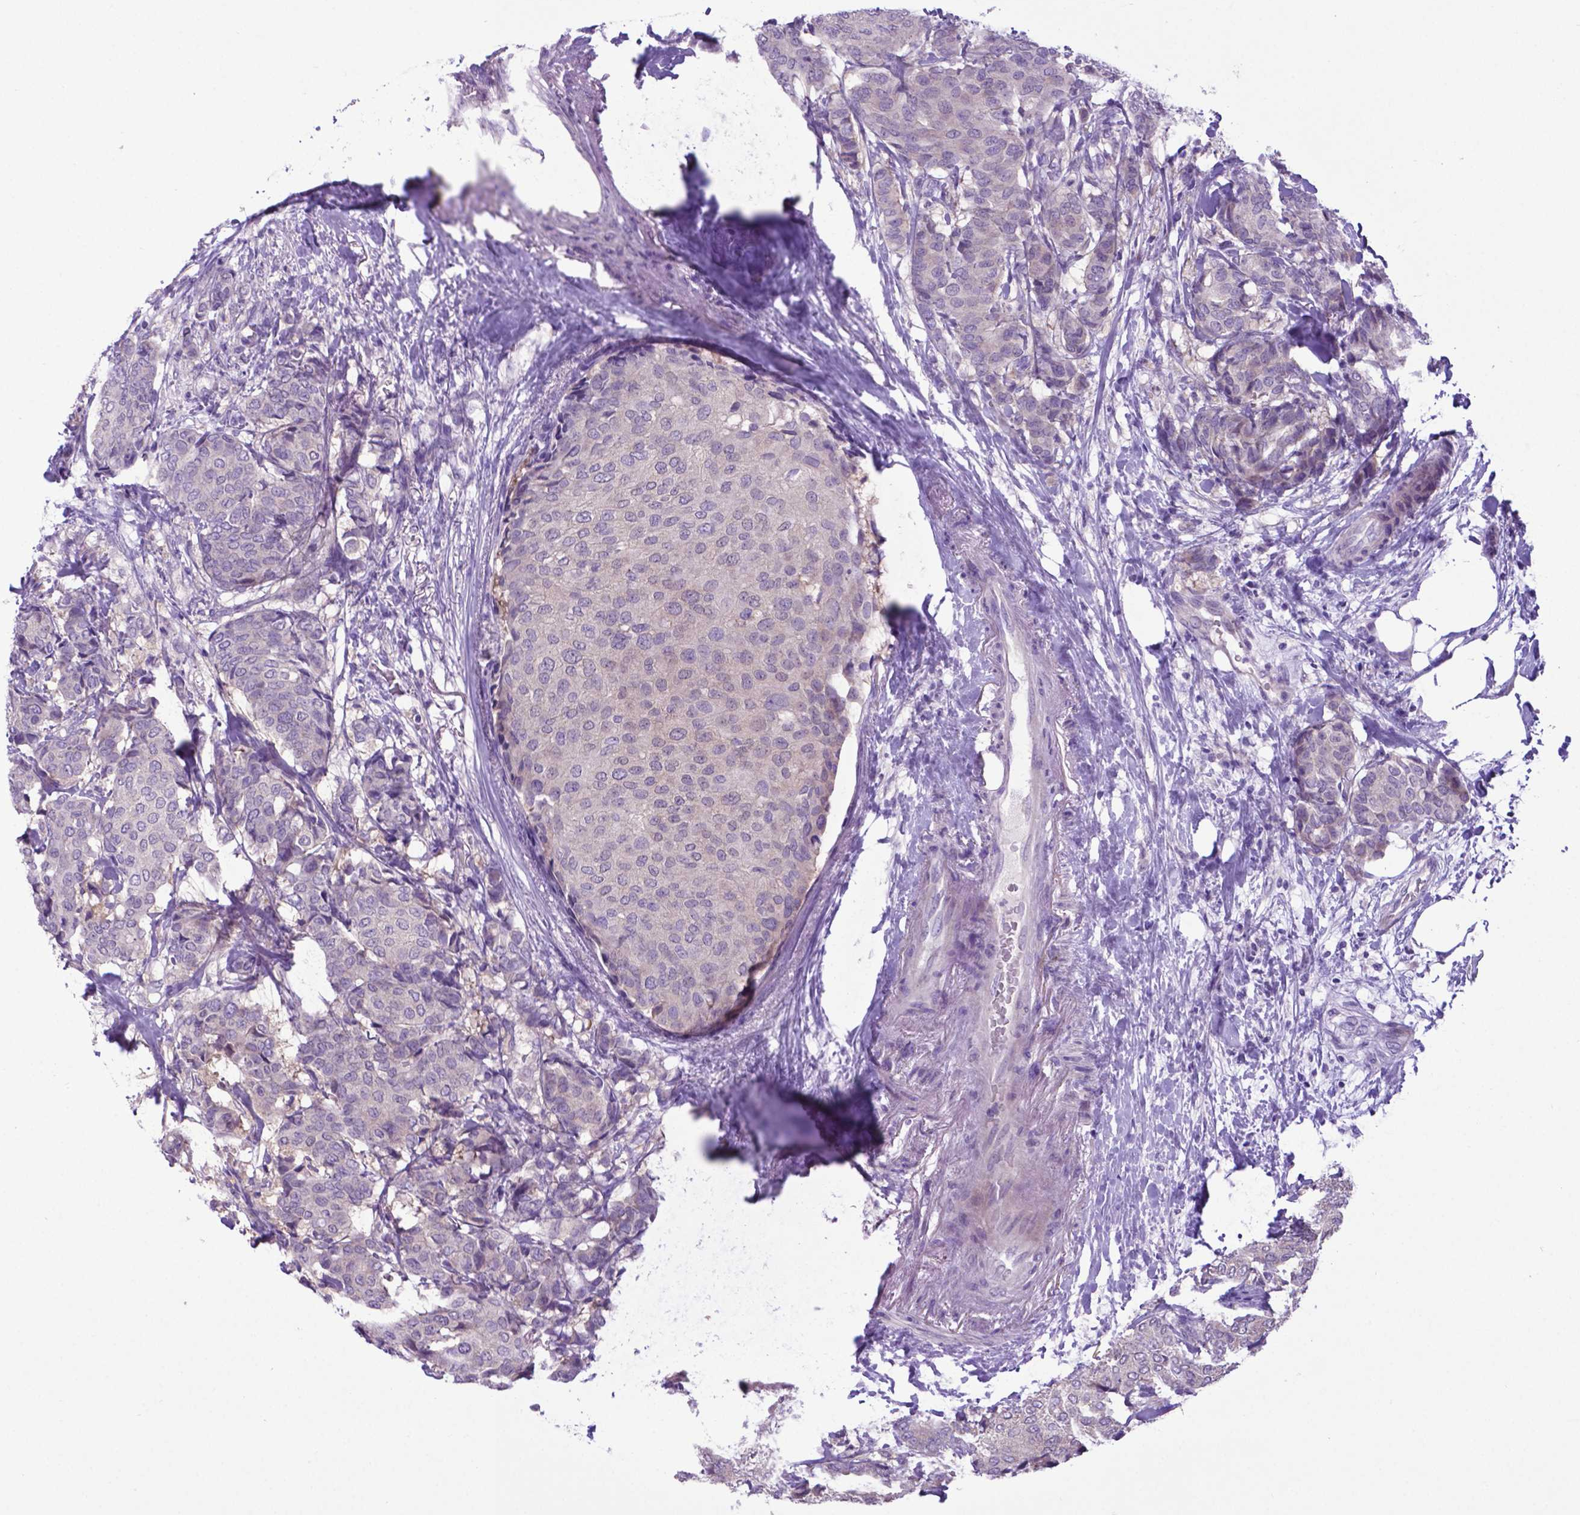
{"staining": {"intensity": "negative", "quantity": "none", "location": "none"}, "tissue": "breast cancer", "cell_type": "Tumor cells", "image_type": "cancer", "snomed": [{"axis": "morphology", "description": "Duct carcinoma"}, {"axis": "topography", "description": "Breast"}], "caption": "The histopathology image reveals no staining of tumor cells in infiltrating ductal carcinoma (breast). (DAB immunohistochemistry visualized using brightfield microscopy, high magnification).", "gene": "ADRA2B", "patient": {"sex": "female", "age": 75}}